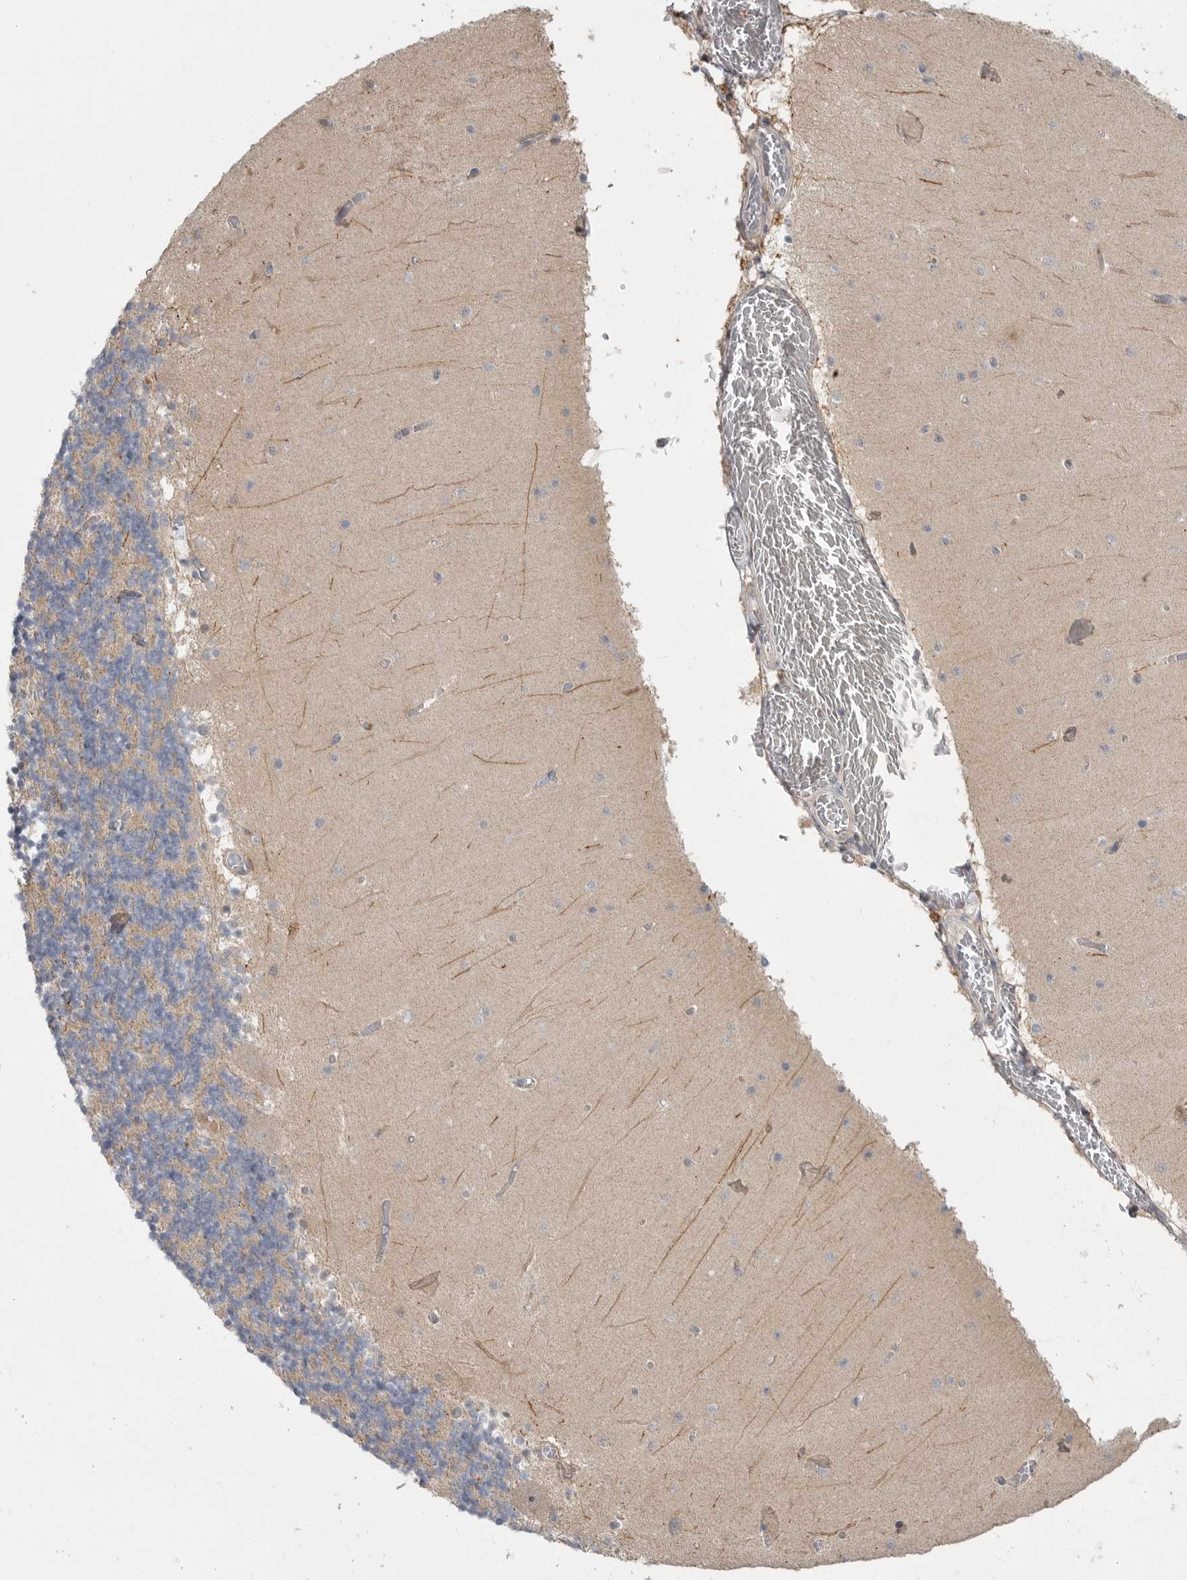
{"staining": {"intensity": "weak", "quantity": "<25%", "location": "cytoplasmic/membranous"}, "tissue": "cerebellum", "cell_type": "Cells in granular layer", "image_type": "normal", "snomed": [{"axis": "morphology", "description": "Normal tissue, NOS"}, {"axis": "topography", "description": "Cerebellum"}], "caption": "Immunohistochemical staining of benign cerebellum displays no significant positivity in cells in granular layer. (DAB immunohistochemistry (IHC), high magnification).", "gene": "FBXO43", "patient": {"sex": "female", "age": 28}}